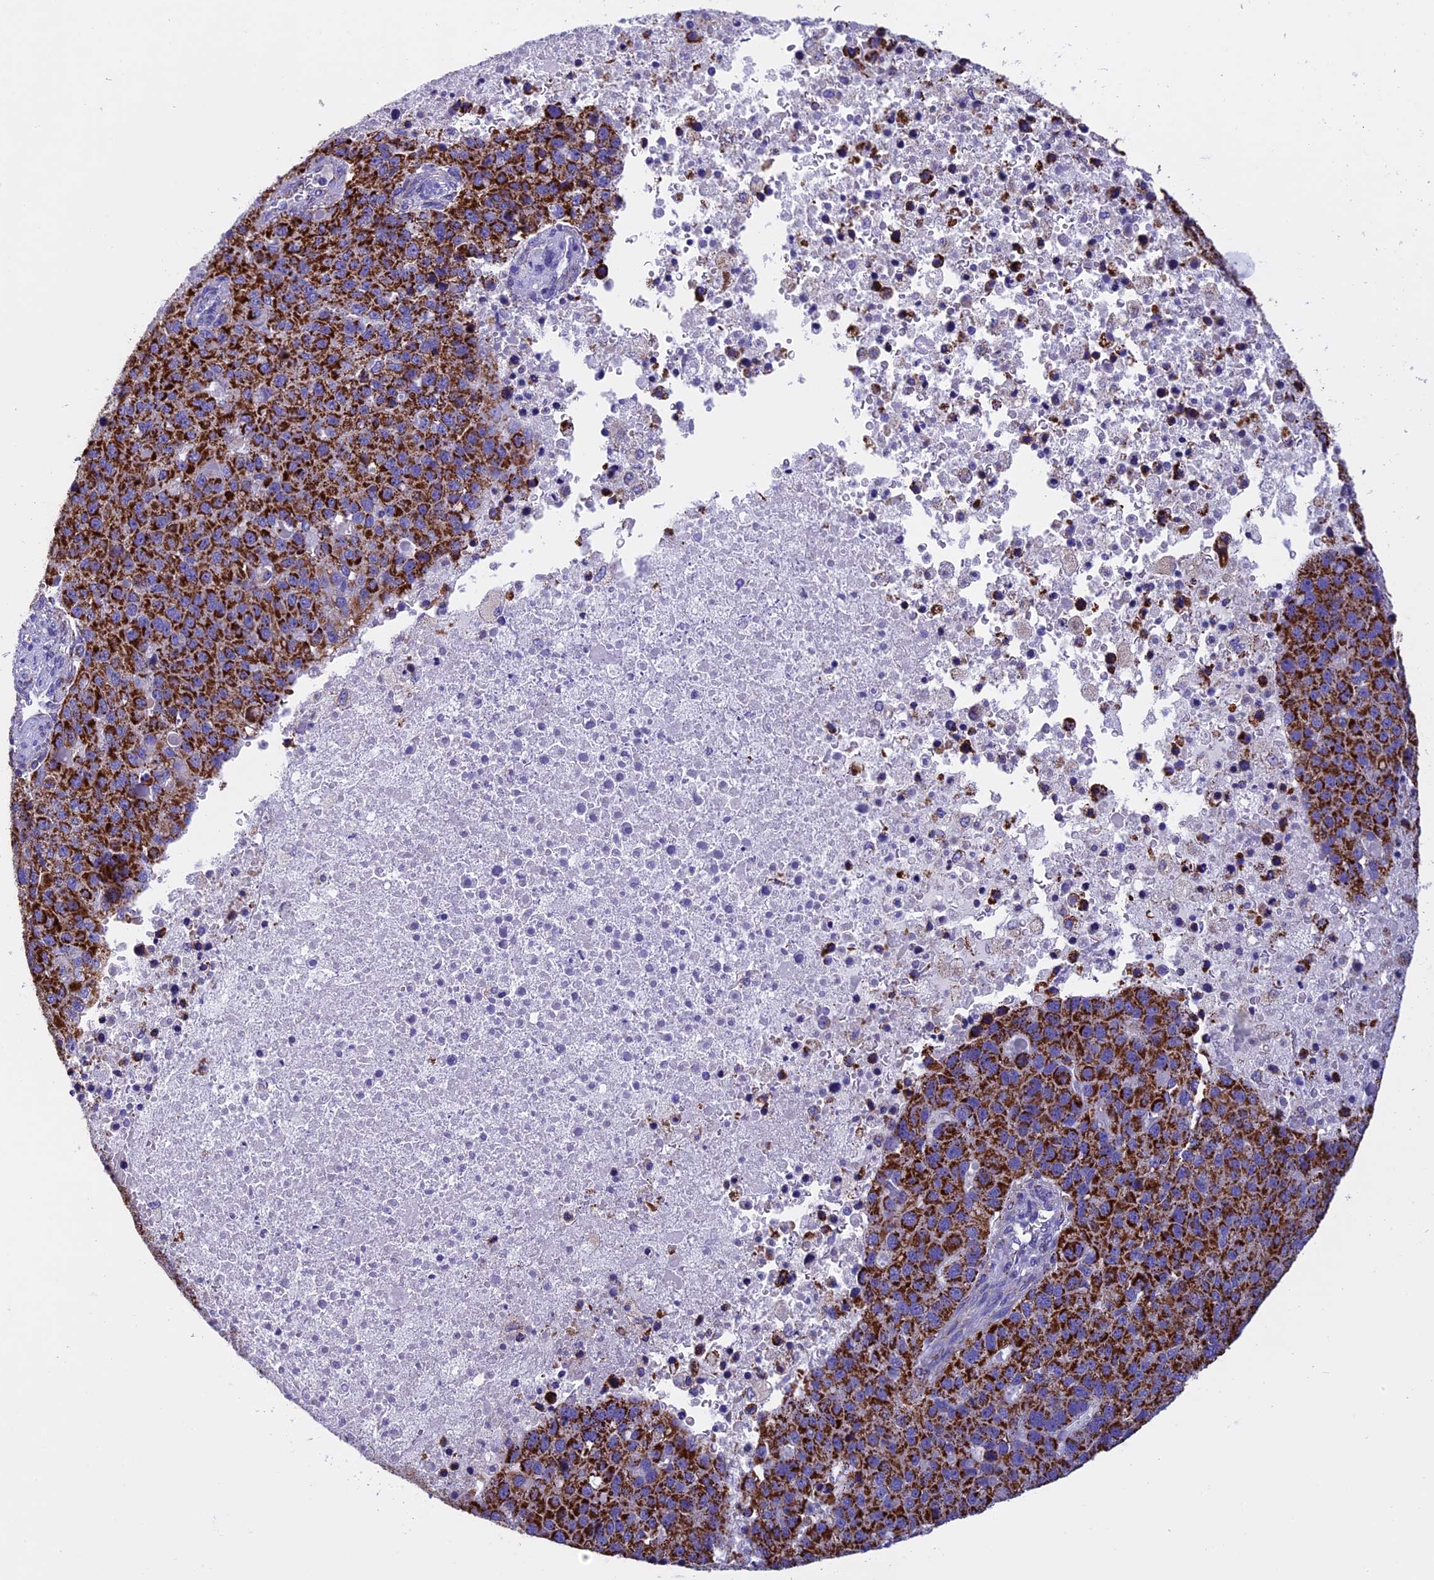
{"staining": {"intensity": "strong", "quantity": ">75%", "location": "cytoplasmic/membranous"}, "tissue": "pancreatic cancer", "cell_type": "Tumor cells", "image_type": "cancer", "snomed": [{"axis": "morphology", "description": "Adenocarcinoma, NOS"}, {"axis": "topography", "description": "Pancreas"}], "caption": "Tumor cells reveal high levels of strong cytoplasmic/membranous expression in about >75% of cells in adenocarcinoma (pancreatic).", "gene": "SLC8B1", "patient": {"sex": "female", "age": 61}}